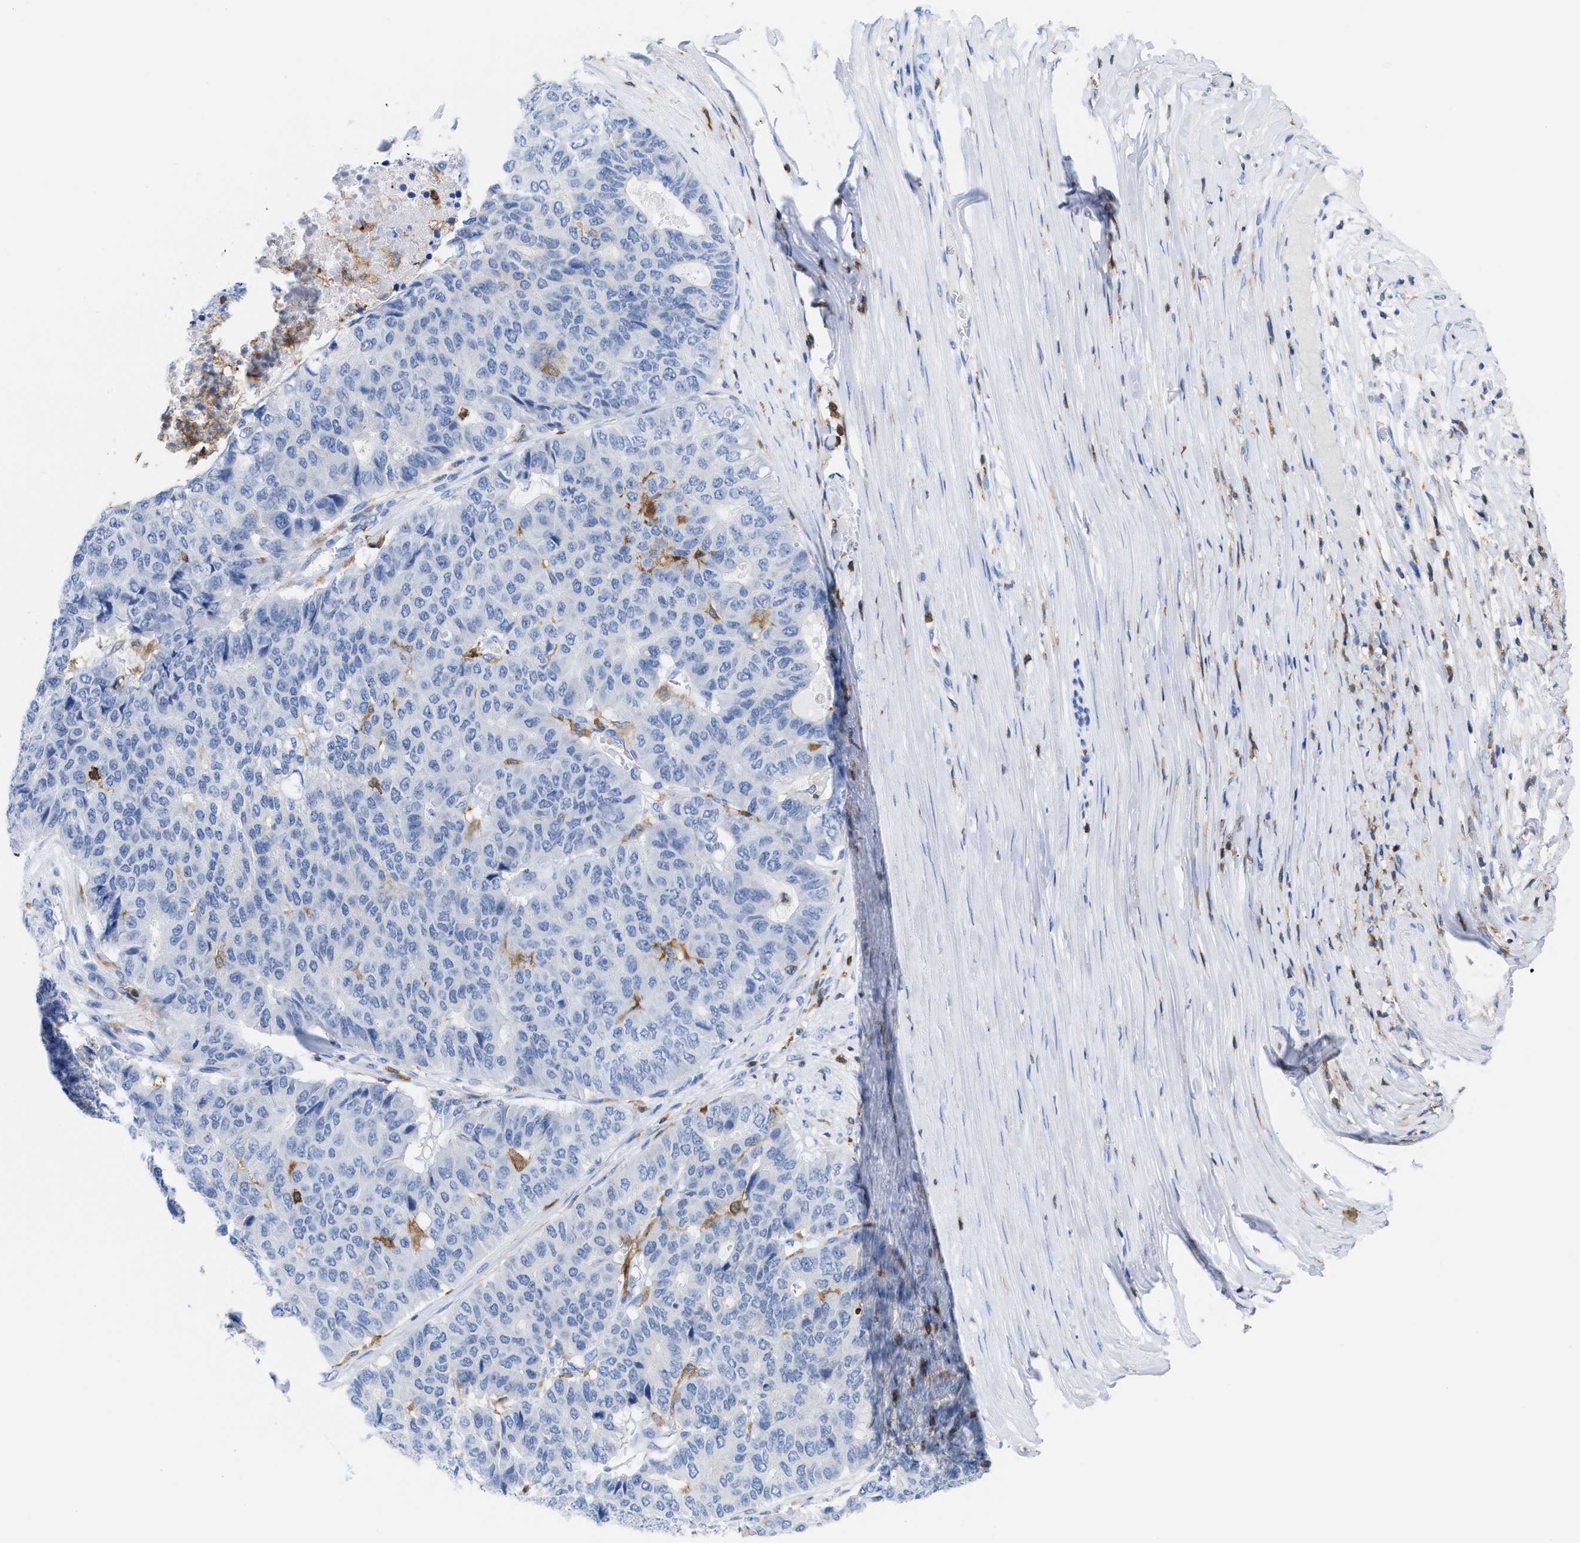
{"staining": {"intensity": "negative", "quantity": "none", "location": "none"}, "tissue": "pancreatic cancer", "cell_type": "Tumor cells", "image_type": "cancer", "snomed": [{"axis": "morphology", "description": "Adenocarcinoma, NOS"}, {"axis": "topography", "description": "Pancreas"}], "caption": "This is a image of IHC staining of pancreatic cancer (adenocarcinoma), which shows no positivity in tumor cells.", "gene": "LCP1", "patient": {"sex": "male", "age": 50}}